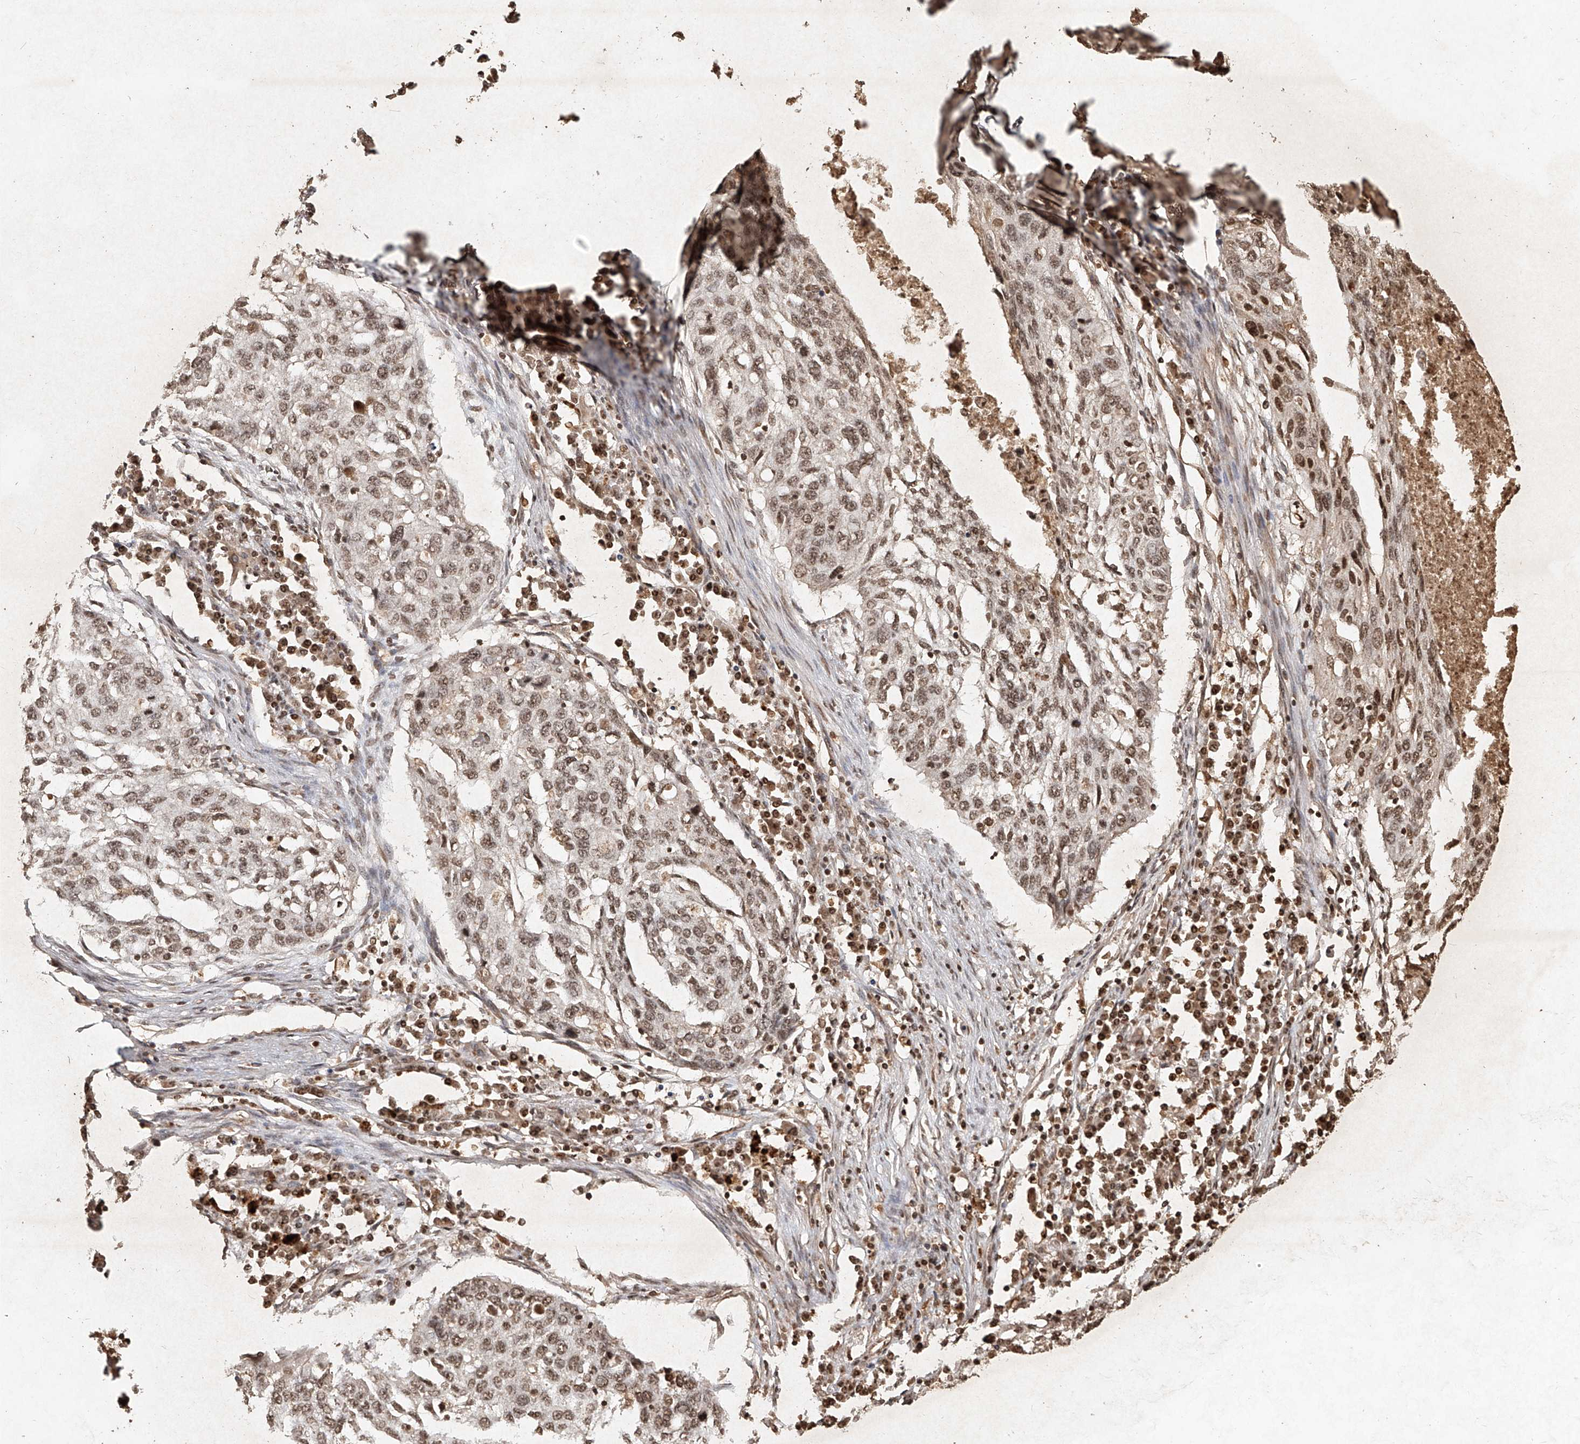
{"staining": {"intensity": "moderate", "quantity": ">75%", "location": "nuclear"}, "tissue": "lung cancer", "cell_type": "Tumor cells", "image_type": "cancer", "snomed": [{"axis": "morphology", "description": "Squamous cell carcinoma, NOS"}, {"axis": "topography", "description": "Lung"}], "caption": "Tumor cells show medium levels of moderate nuclear positivity in approximately >75% of cells in lung cancer (squamous cell carcinoma).", "gene": "UBE2K", "patient": {"sex": "female", "age": 63}}